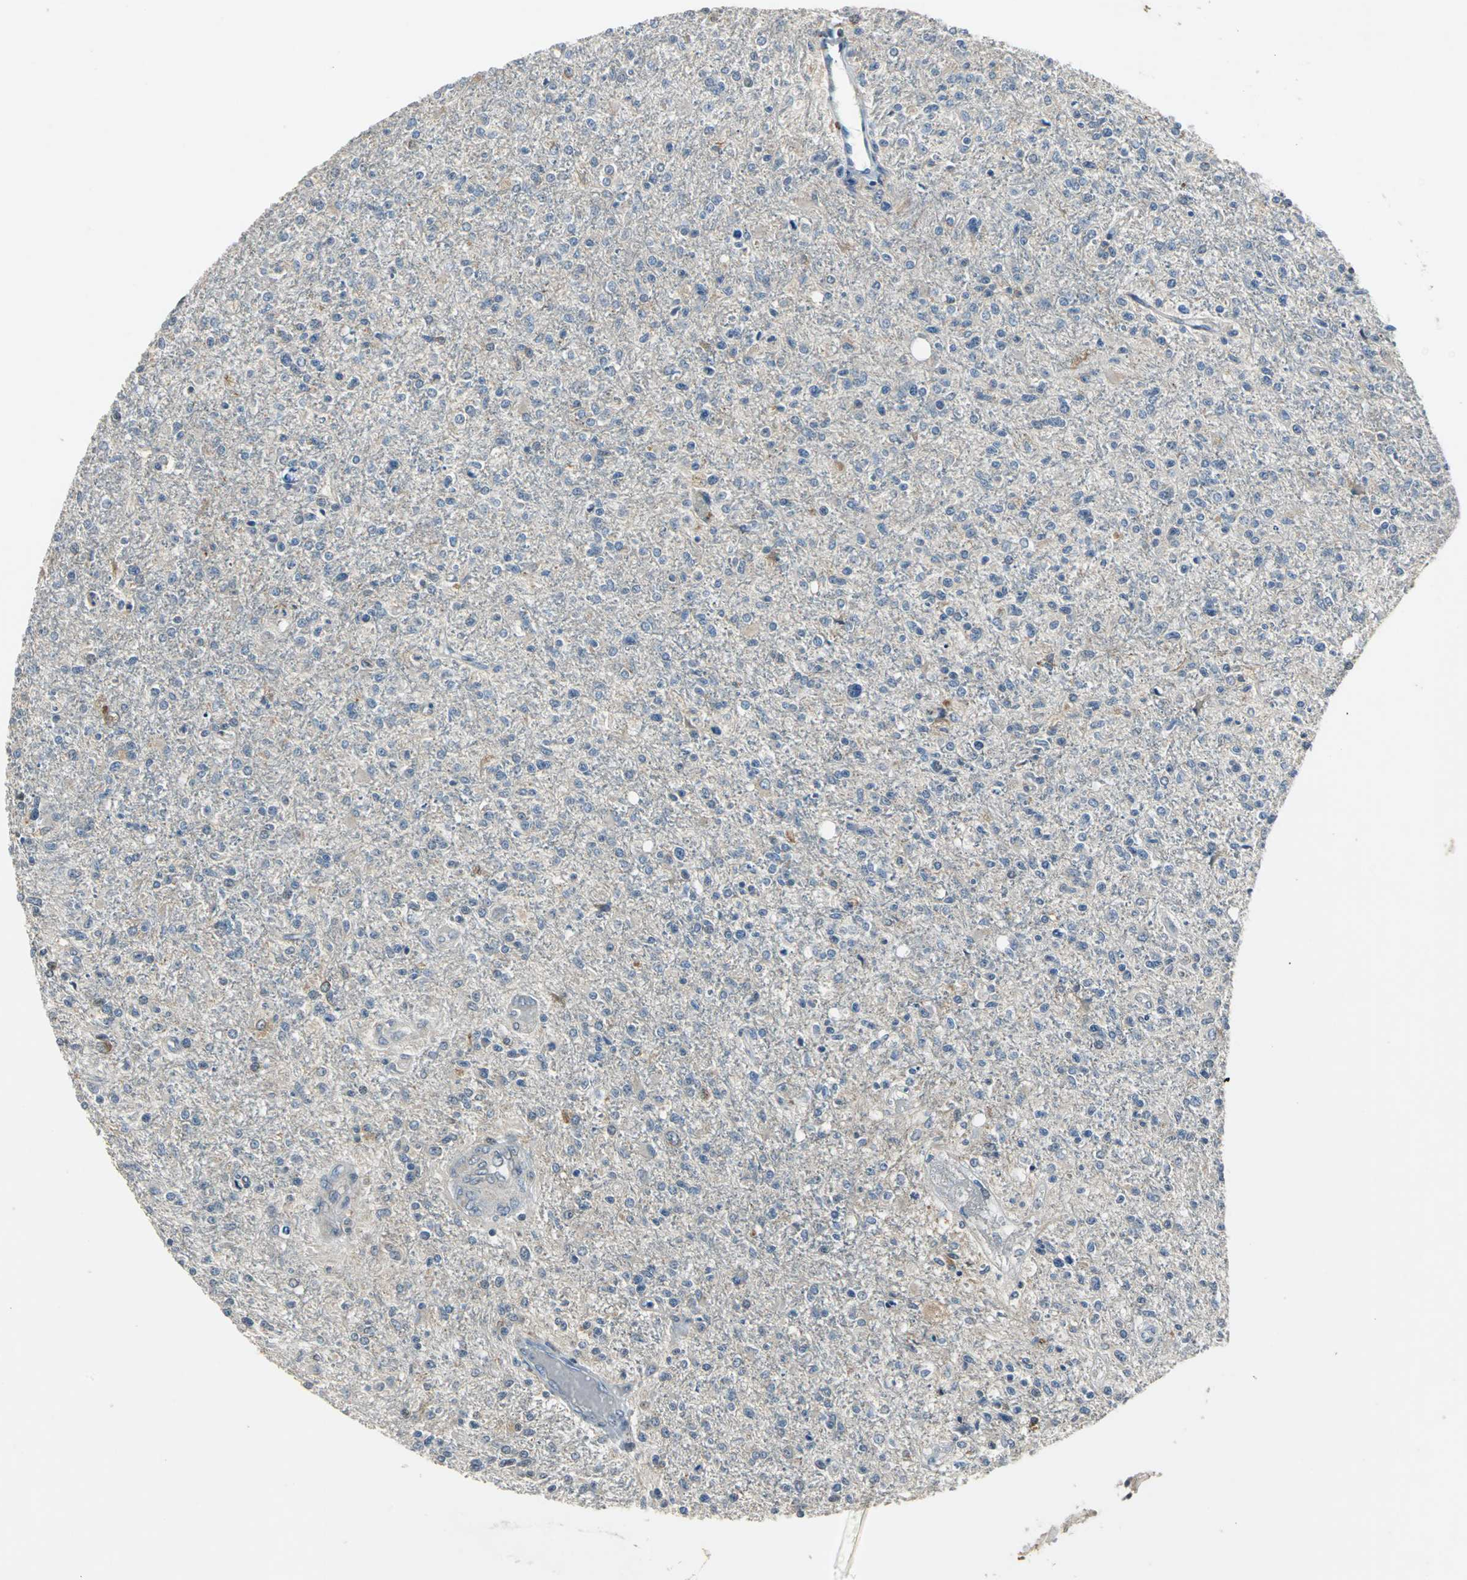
{"staining": {"intensity": "weak", "quantity": "25%-75%", "location": "cytoplasmic/membranous"}, "tissue": "glioma", "cell_type": "Tumor cells", "image_type": "cancer", "snomed": [{"axis": "morphology", "description": "Glioma, malignant, High grade"}, {"axis": "topography", "description": "Cerebral cortex"}], "caption": "Protein staining of high-grade glioma (malignant) tissue shows weak cytoplasmic/membranous positivity in about 25%-75% of tumor cells.", "gene": "JADE3", "patient": {"sex": "male", "age": 76}}